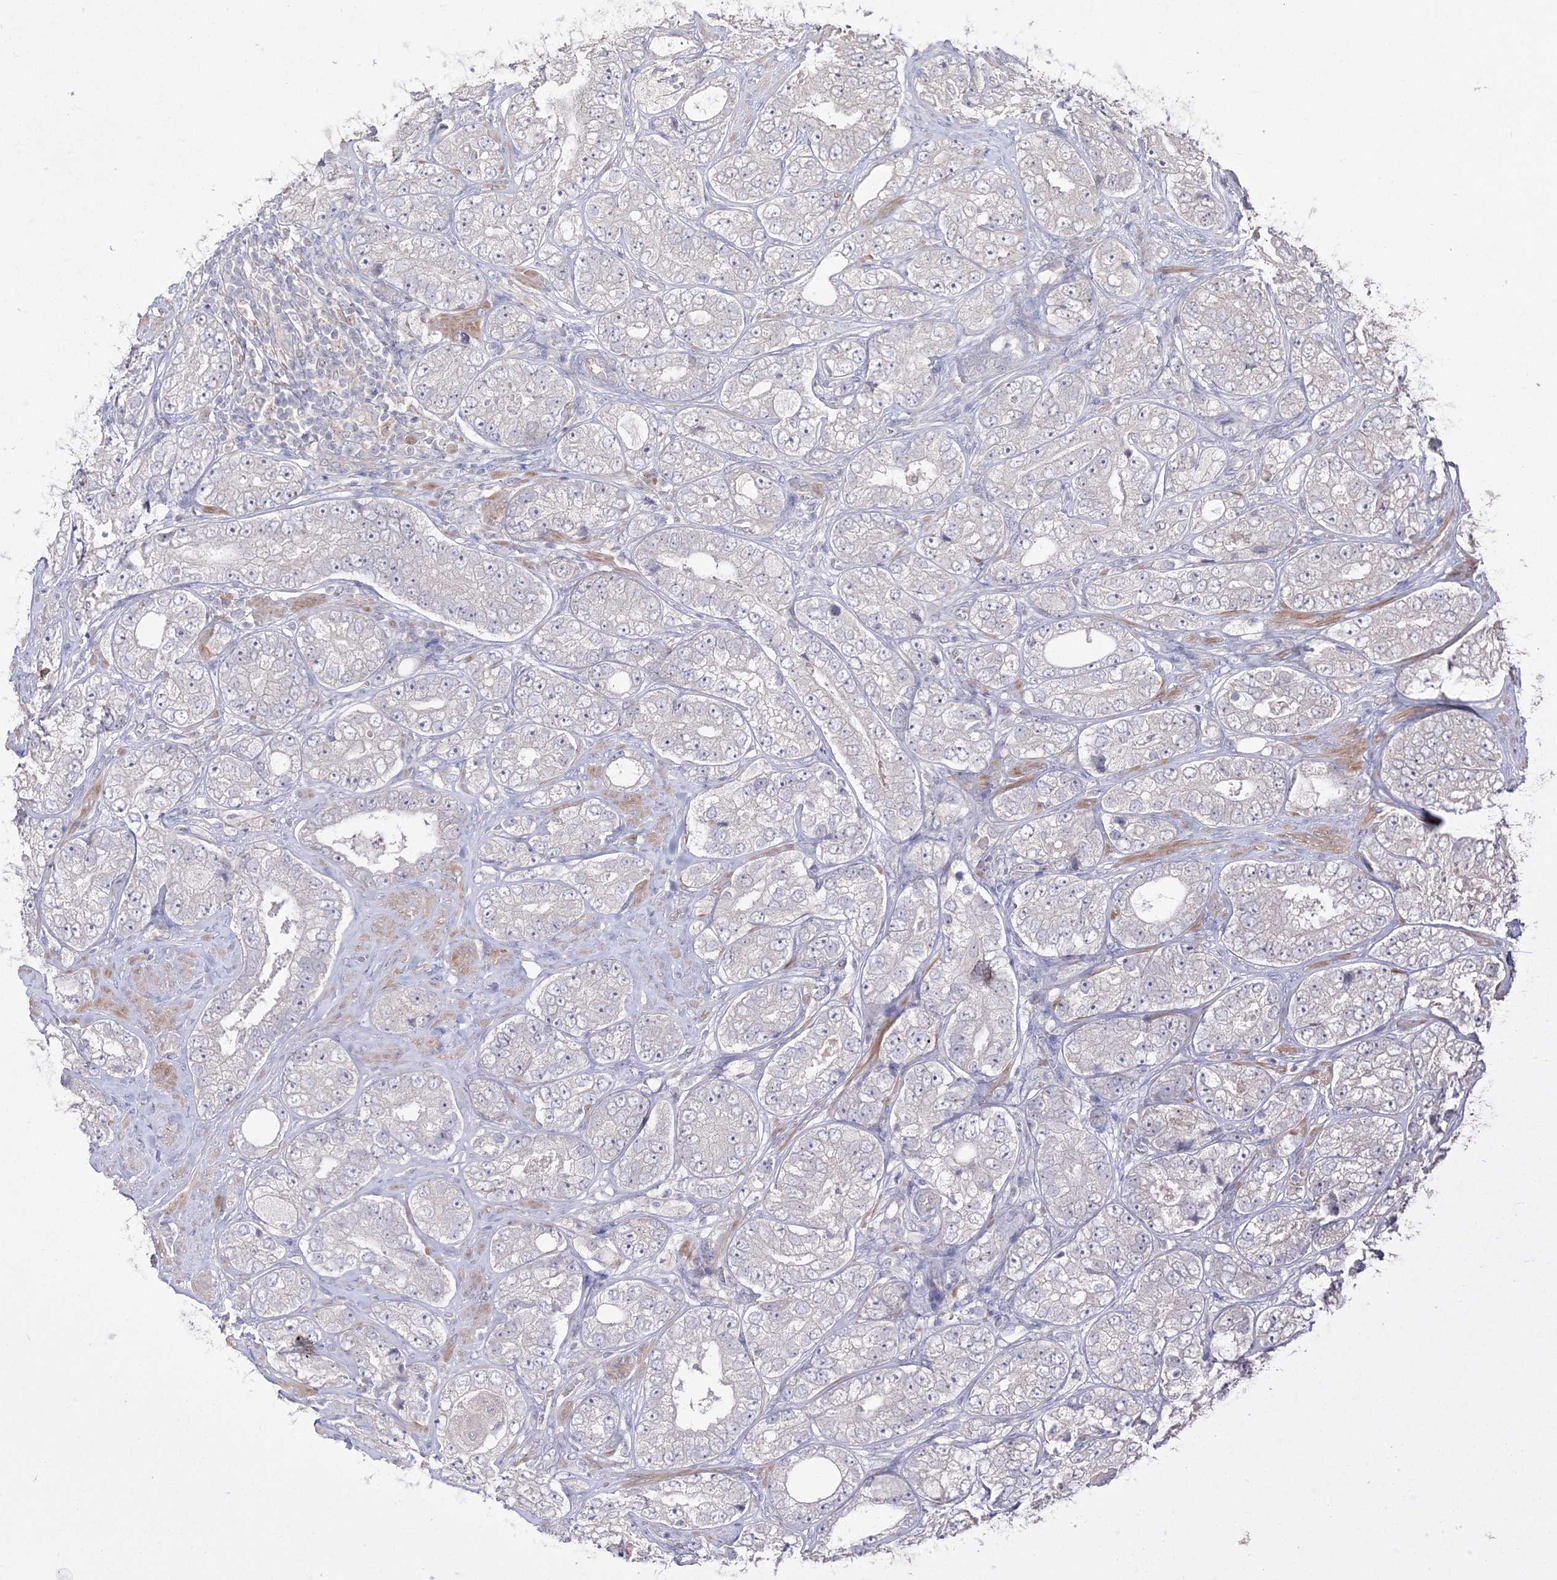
{"staining": {"intensity": "negative", "quantity": "none", "location": "none"}, "tissue": "prostate cancer", "cell_type": "Tumor cells", "image_type": "cancer", "snomed": [{"axis": "morphology", "description": "Adenocarcinoma, High grade"}, {"axis": "topography", "description": "Prostate"}], "caption": "Immunohistochemistry (IHC) image of prostate cancer (adenocarcinoma (high-grade)) stained for a protein (brown), which reveals no staining in tumor cells.", "gene": "SH3BP4", "patient": {"sex": "male", "age": 56}}